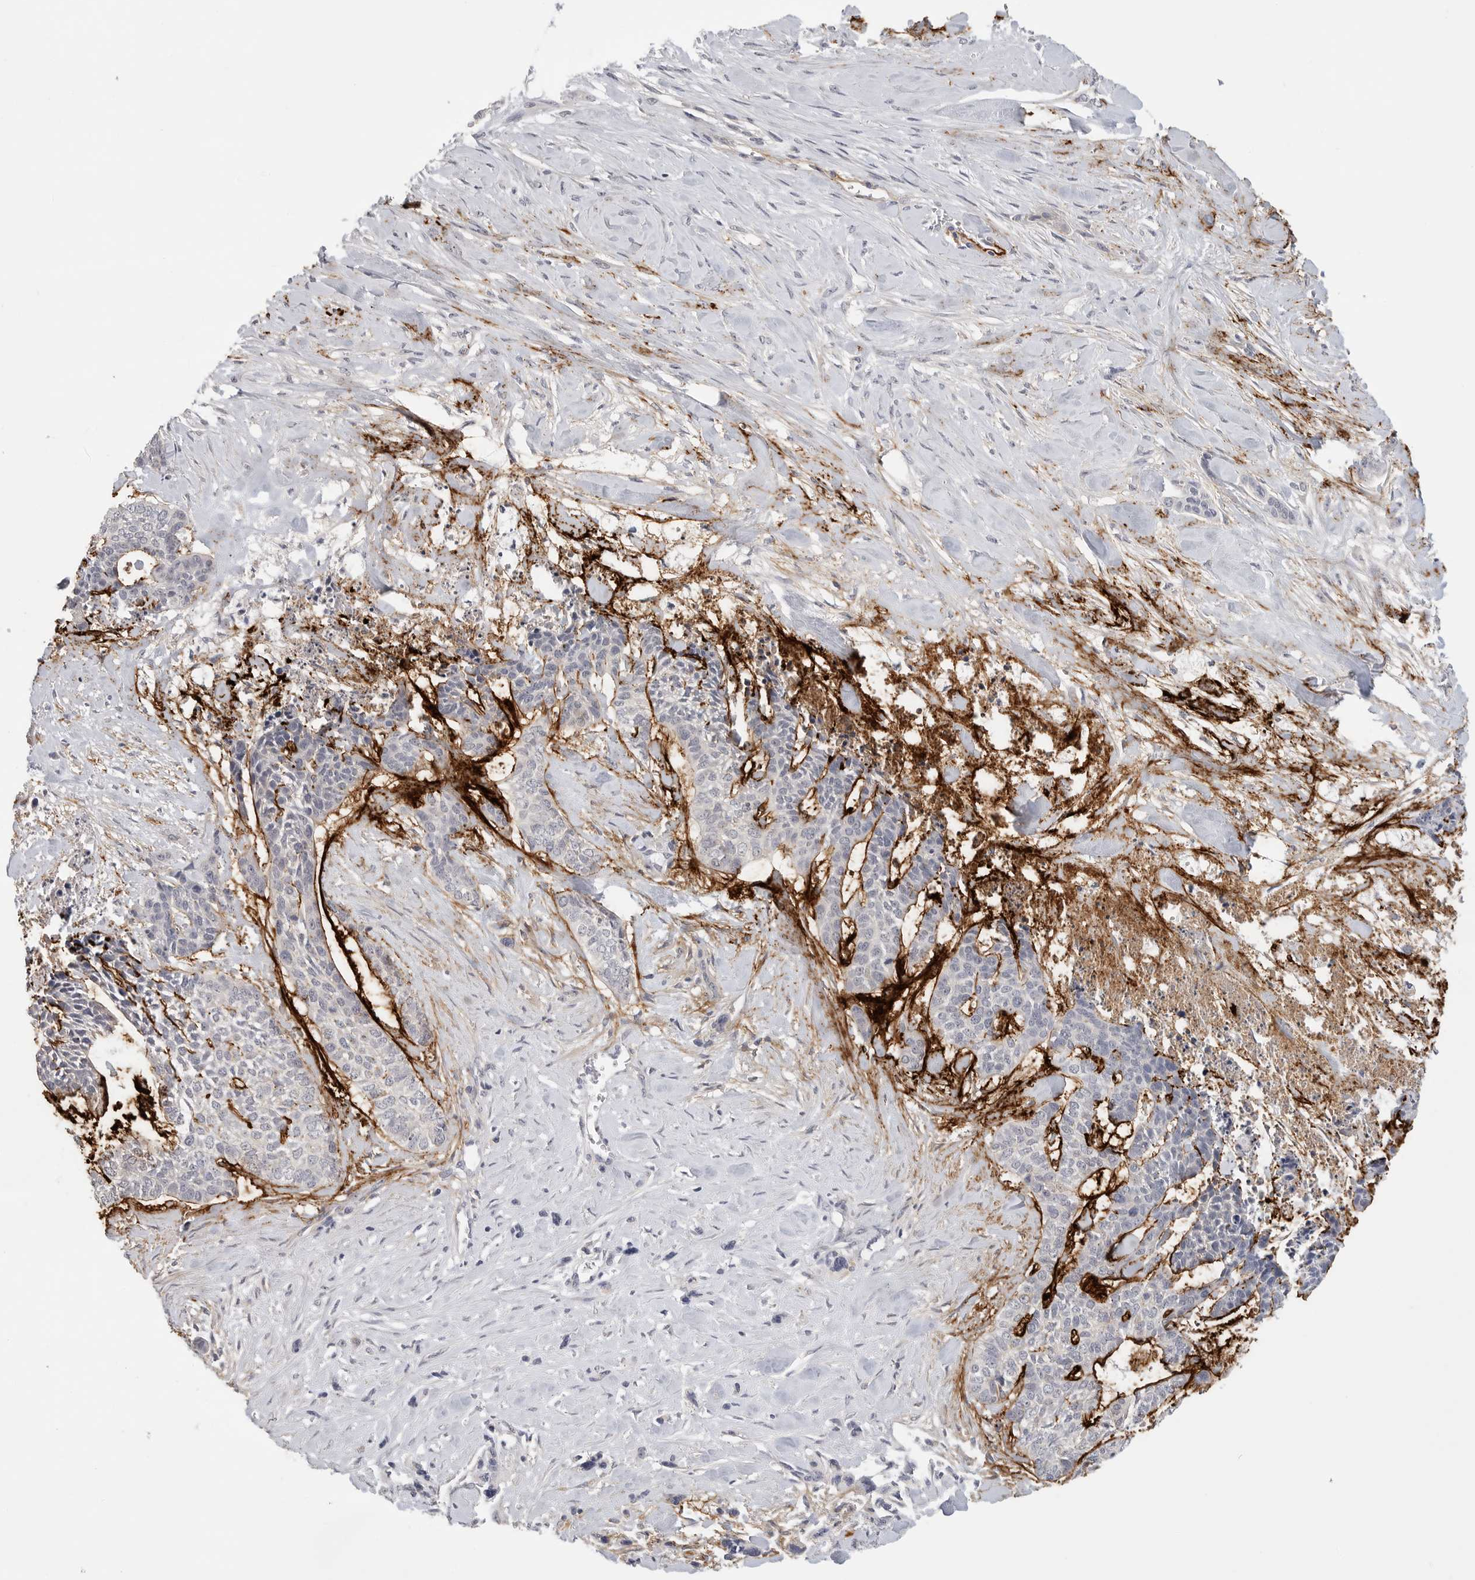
{"staining": {"intensity": "negative", "quantity": "none", "location": "none"}, "tissue": "skin cancer", "cell_type": "Tumor cells", "image_type": "cancer", "snomed": [{"axis": "morphology", "description": "Basal cell carcinoma"}, {"axis": "topography", "description": "Skin"}], "caption": "Image shows no protein expression in tumor cells of skin cancer tissue.", "gene": "FBN2", "patient": {"sex": "female", "age": 64}}